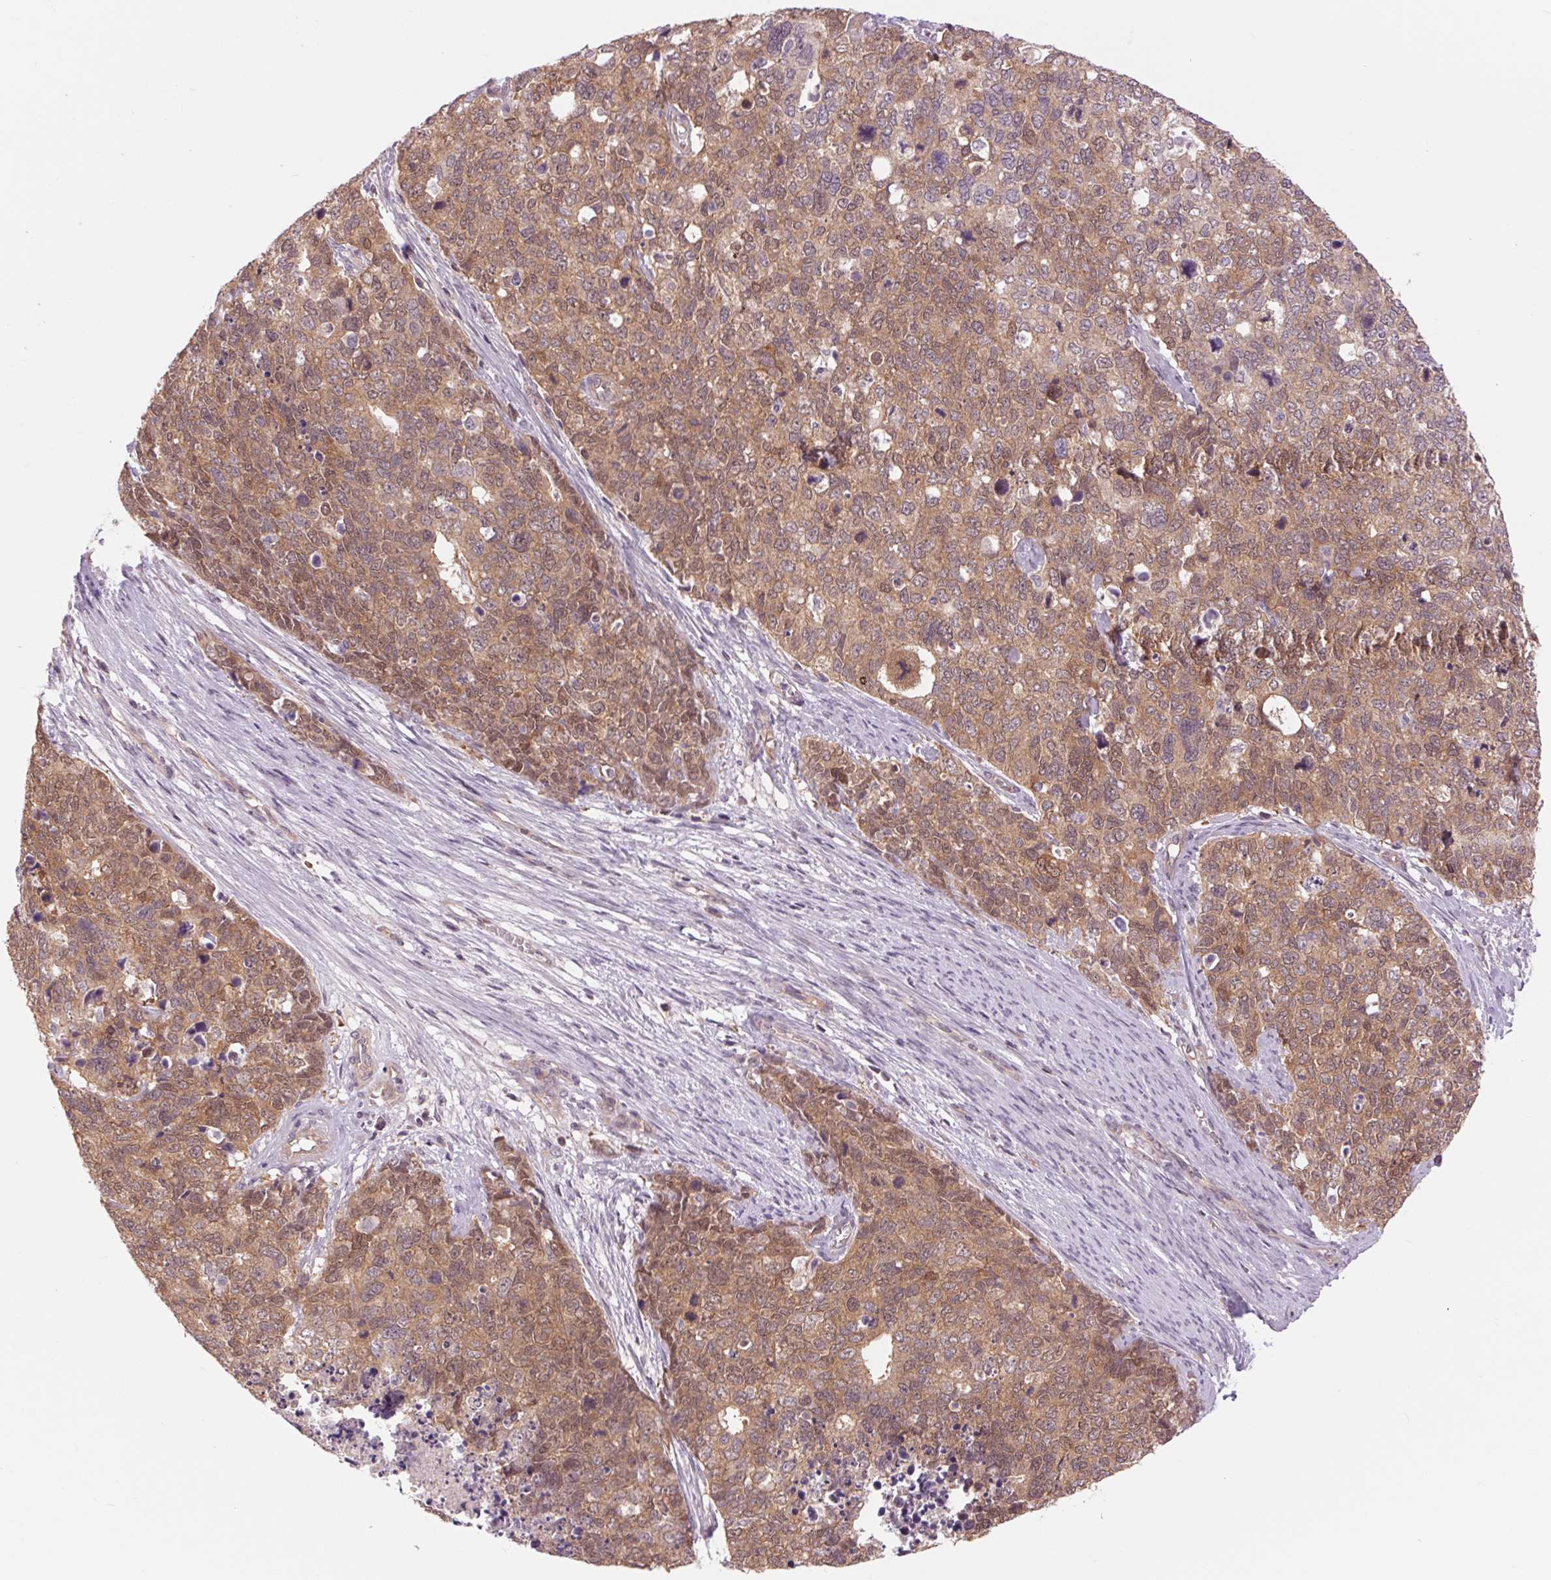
{"staining": {"intensity": "moderate", "quantity": ">75%", "location": "cytoplasmic/membranous"}, "tissue": "cervical cancer", "cell_type": "Tumor cells", "image_type": "cancer", "snomed": [{"axis": "morphology", "description": "Squamous cell carcinoma, NOS"}, {"axis": "topography", "description": "Cervix"}], "caption": "Immunohistochemistry micrograph of cervical squamous cell carcinoma stained for a protein (brown), which displays medium levels of moderate cytoplasmic/membranous positivity in about >75% of tumor cells.", "gene": "SH3RF2", "patient": {"sex": "female", "age": 63}}